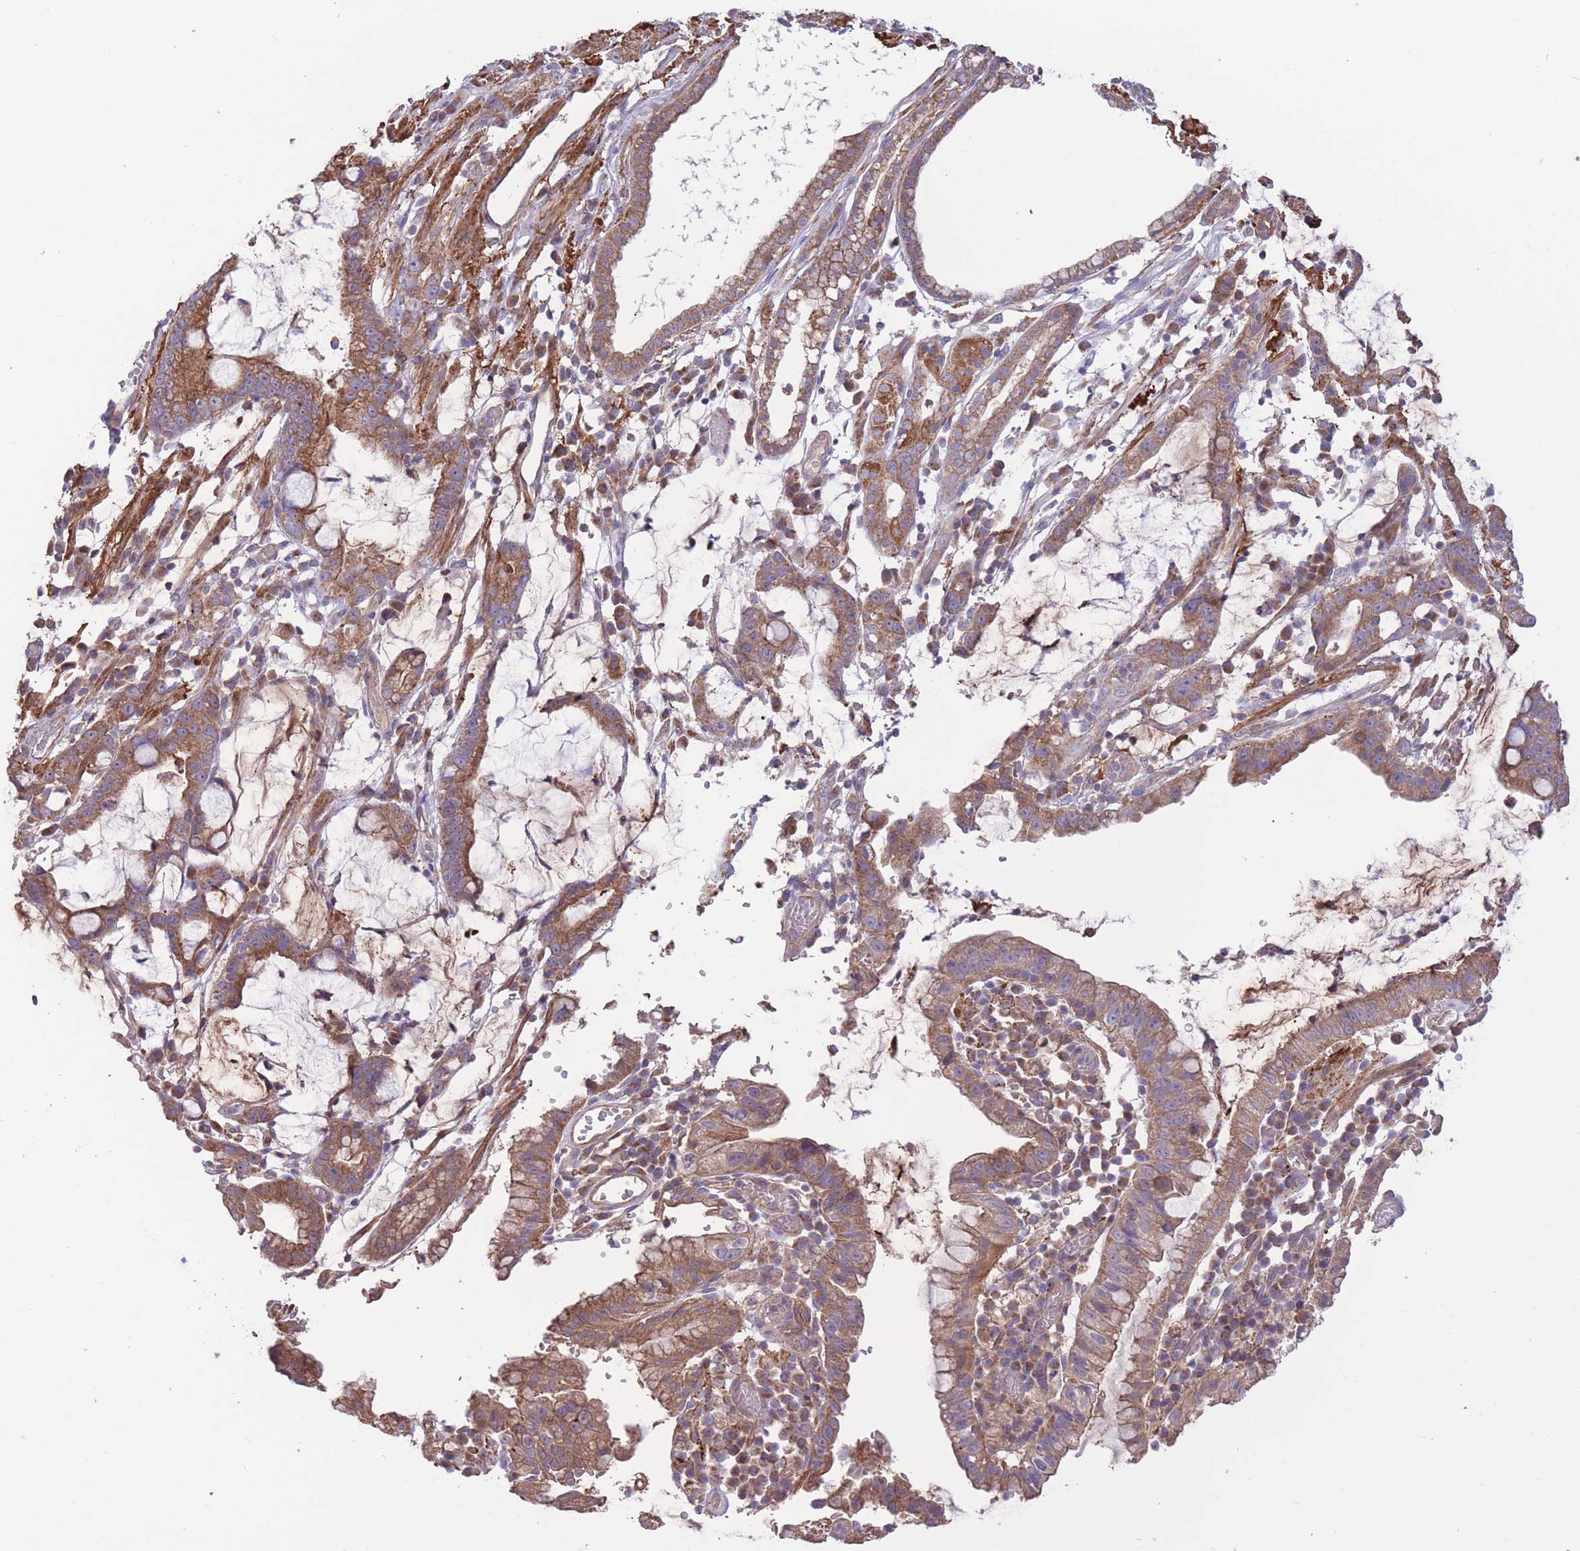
{"staining": {"intensity": "moderate", "quantity": ">75%", "location": "cytoplasmic/membranous"}, "tissue": "stomach cancer", "cell_type": "Tumor cells", "image_type": "cancer", "snomed": [{"axis": "morphology", "description": "Adenocarcinoma, NOS"}, {"axis": "topography", "description": "Stomach"}], "caption": "Protein staining reveals moderate cytoplasmic/membranous positivity in approximately >75% of tumor cells in stomach adenocarcinoma.", "gene": "ATP13A2", "patient": {"sex": "male", "age": 55}}